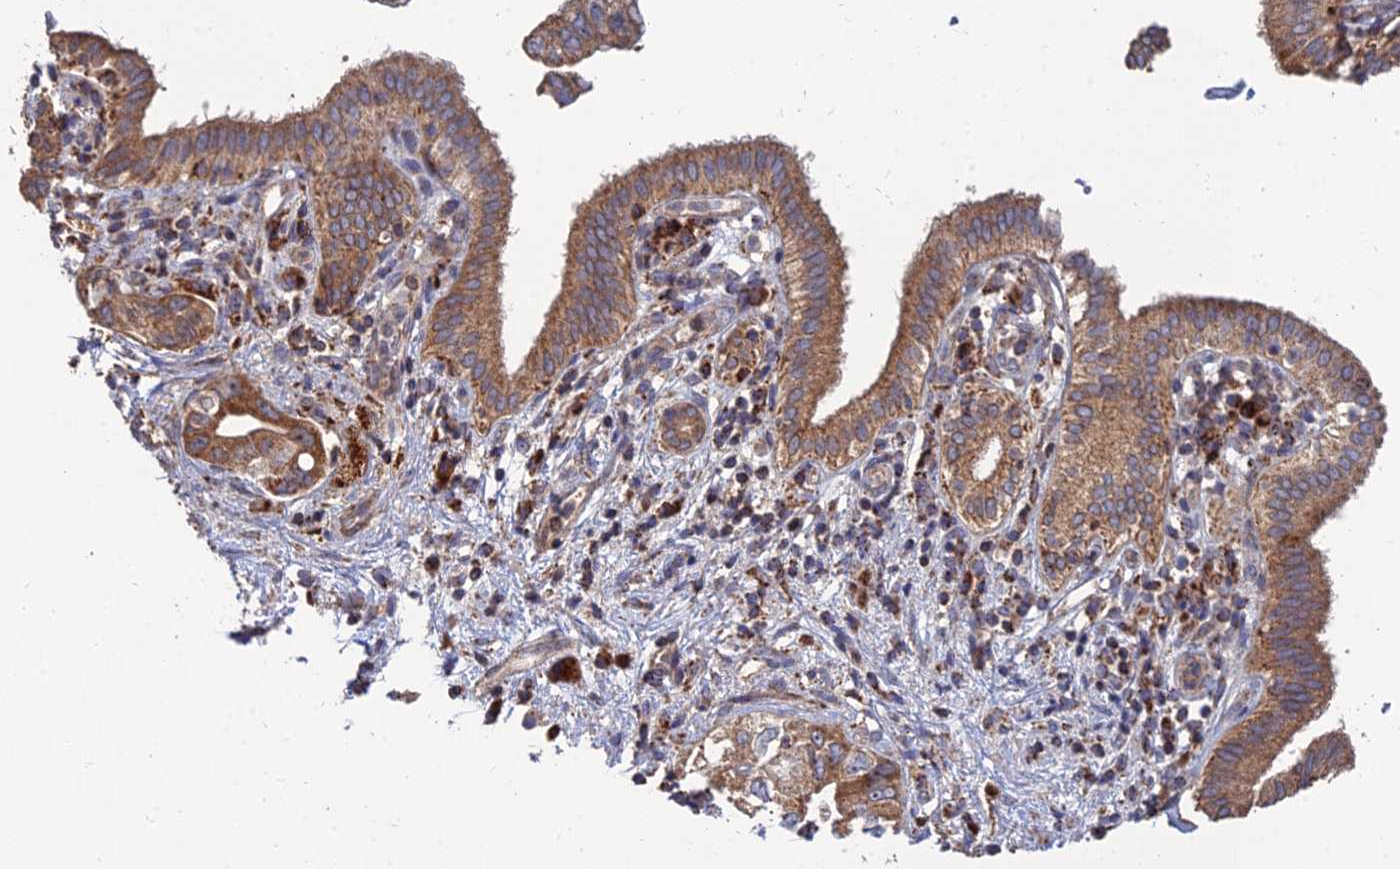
{"staining": {"intensity": "moderate", "quantity": ">75%", "location": "cytoplasmic/membranous"}, "tissue": "pancreatic cancer", "cell_type": "Tumor cells", "image_type": "cancer", "snomed": [{"axis": "morphology", "description": "Adenocarcinoma, NOS"}, {"axis": "topography", "description": "Pancreas"}], "caption": "Adenocarcinoma (pancreatic) stained with a protein marker demonstrates moderate staining in tumor cells.", "gene": "RIC8B", "patient": {"sex": "female", "age": 73}}